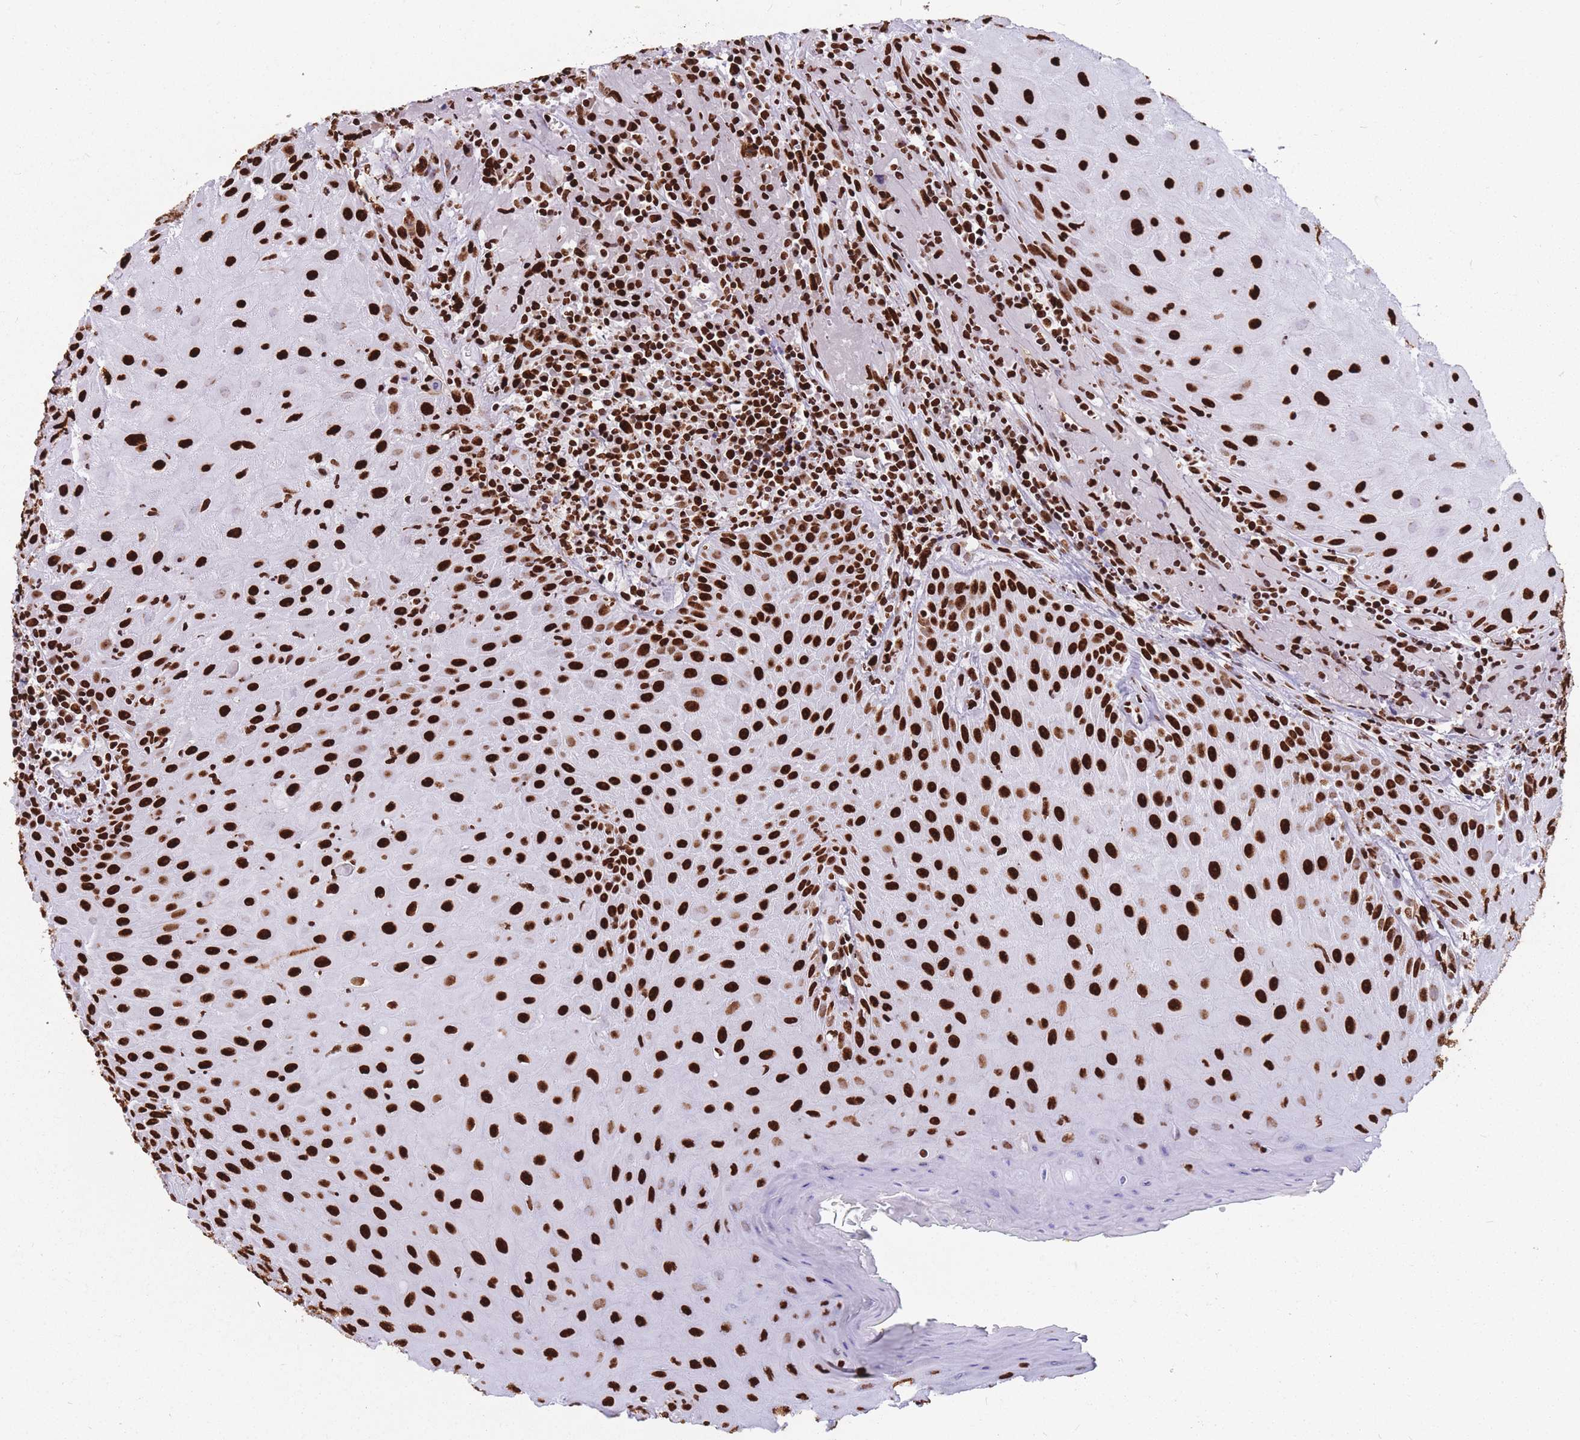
{"staining": {"intensity": "strong", "quantity": ">75%", "location": "nuclear"}, "tissue": "head and neck cancer", "cell_type": "Tumor cells", "image_type": "cancer", "snomed": [{"axis": "morphology", "description": "Normal tissue, NOS"}, {"axis": "morphology", "description": "Squamous cell carcinoma, NOS"}, {"axis": "topography", "description": "Oral tissue"}, {"axis": "topography", "description": "Head-Neck"}], "caption": "Squamous cell carcinoma (head and neck) stained with DAB IHC shows high levels of strong nuclear staining in about >75% of tumor cells.", "gene": "HNRNPUL1", "patient": {"sex": "female", "age": 70}}